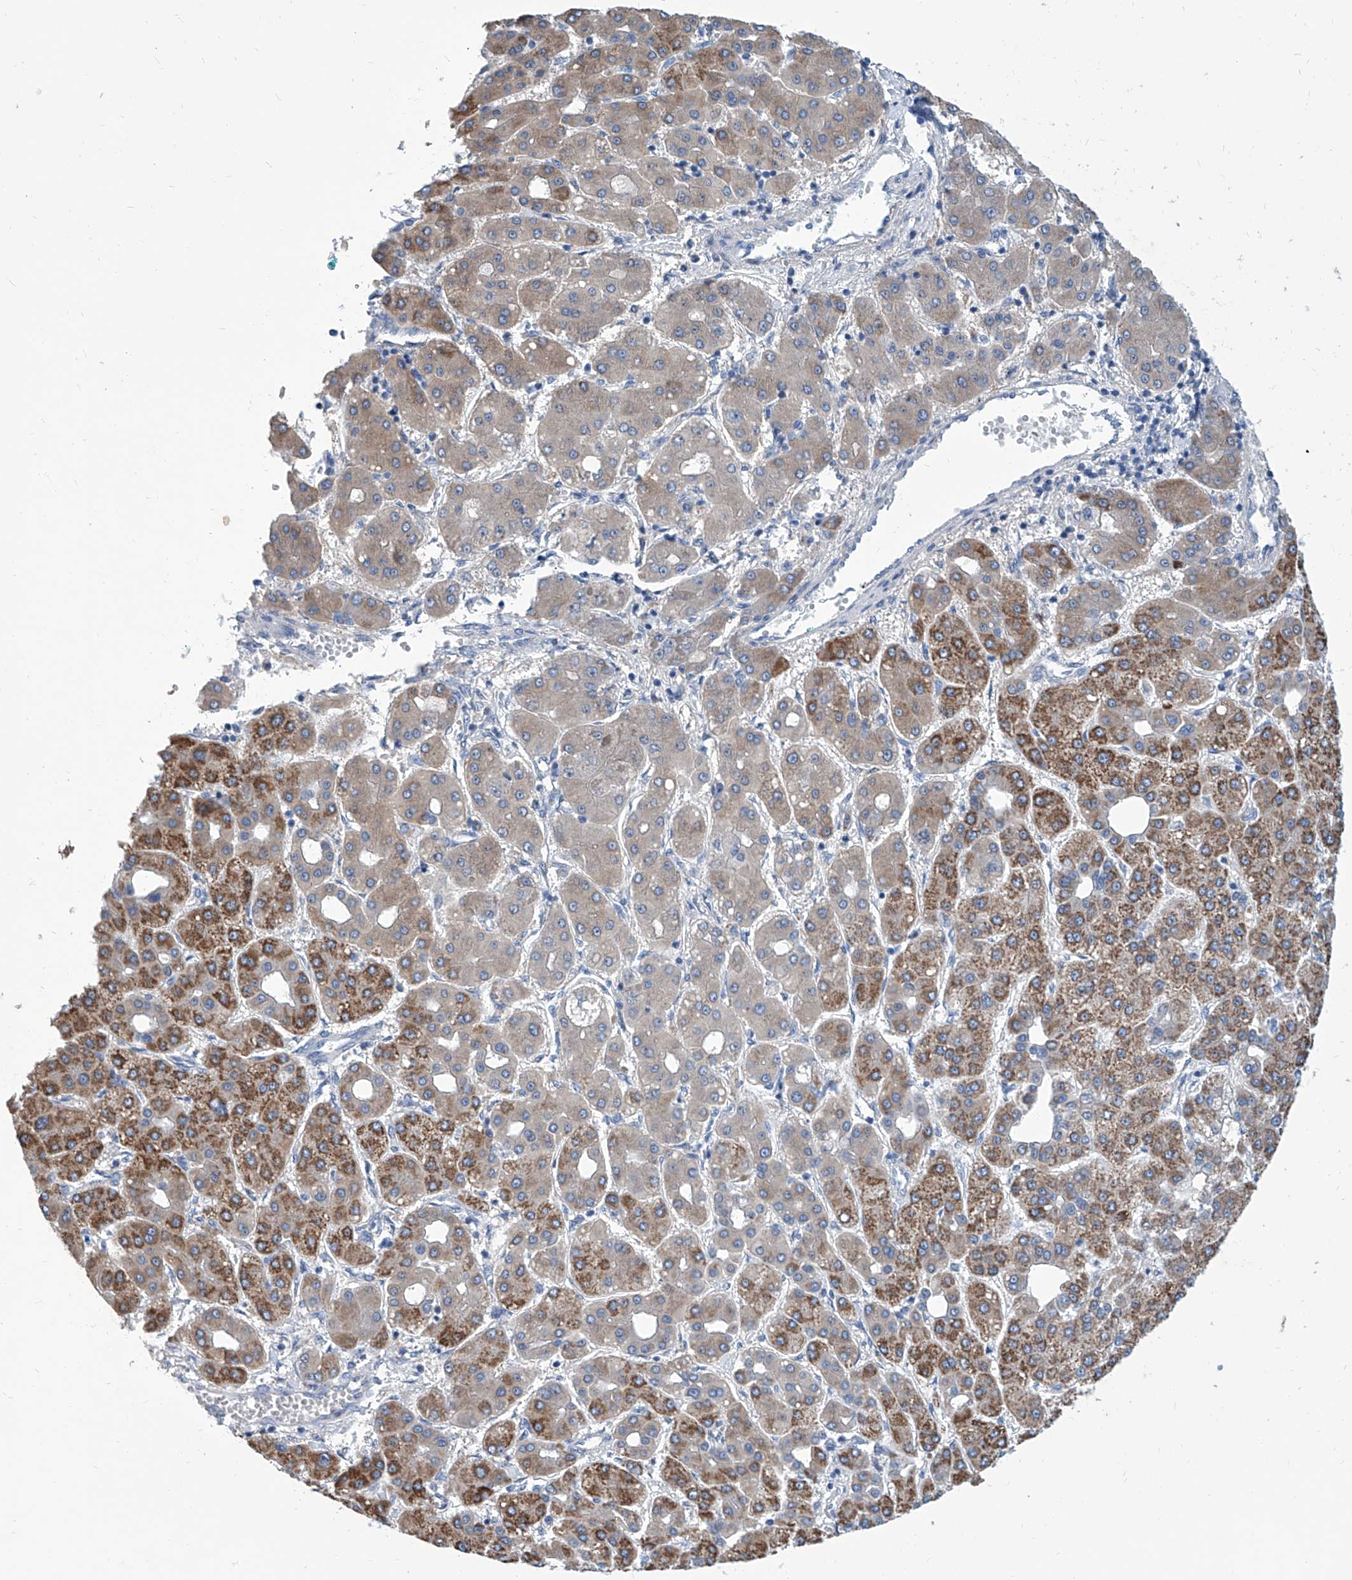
{"staining": {"intensity": "strong", "quantity": "25%-75%", "location": "cytoplasmic/membranous"}, "tissue": "liver cancer", "cell_type": "Tumor cells", "image_type": "cancer", "snomed": [{"axis": "morphology", "description": "Carcinoma, Hepatocellular, NOS"}, {"axis": "topography", "description": "Liver"}], "caption": "Immunohistochemical staining of liver cancer shows high levels of strong cytoplasmic/membranous protein expression in about 25%-75% of tumor cells.", "gene": "ZNF519", "patient": {"sex": "male", "age": 65}}